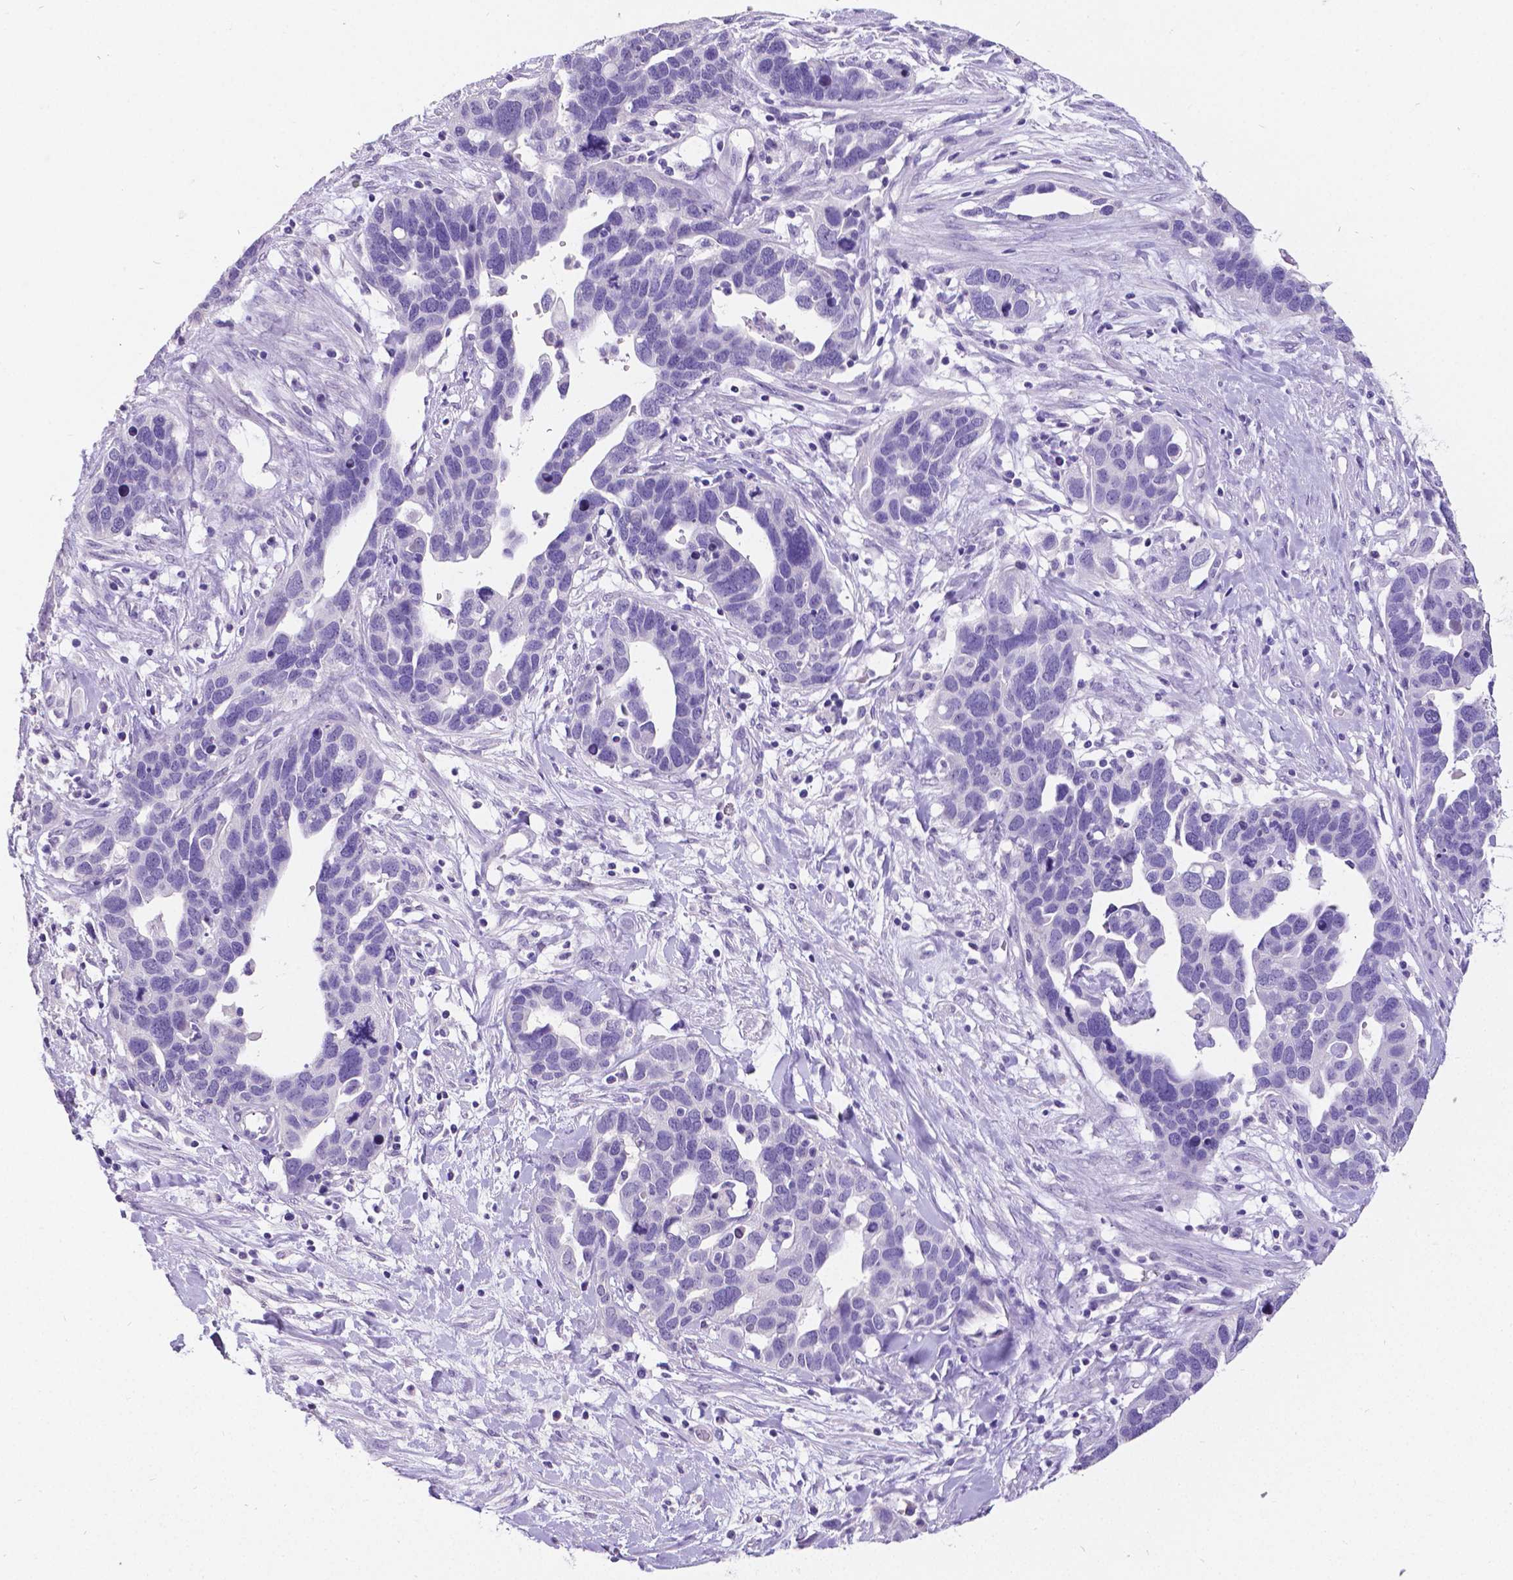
{"staining": {"intensity": "negative", "quantity": "none", "location": "none"}, "tissue": "ovarian cancer", "cell_type": "Tumor cells", "image_type": "cancer", "snomed": [{"axis": "morphology", "description": "Cystadenocarcinoma, serous, NOS"}, {"axis": "topography", "description": "Ovary"}], "caption": "Immunohistochemistry image of human ovarian cancer (serous cystadenocarcinoma) stained for a protein (brown), which exhibits no staining in tumor cells. (Stains: DAB immunohistochemistry (IHC) with hematoxylin counter stain, Microscopy: brightfield microscopy at high magnification).", "gene": "SATB2", "patient": {"sex": "female", "age": 54}}